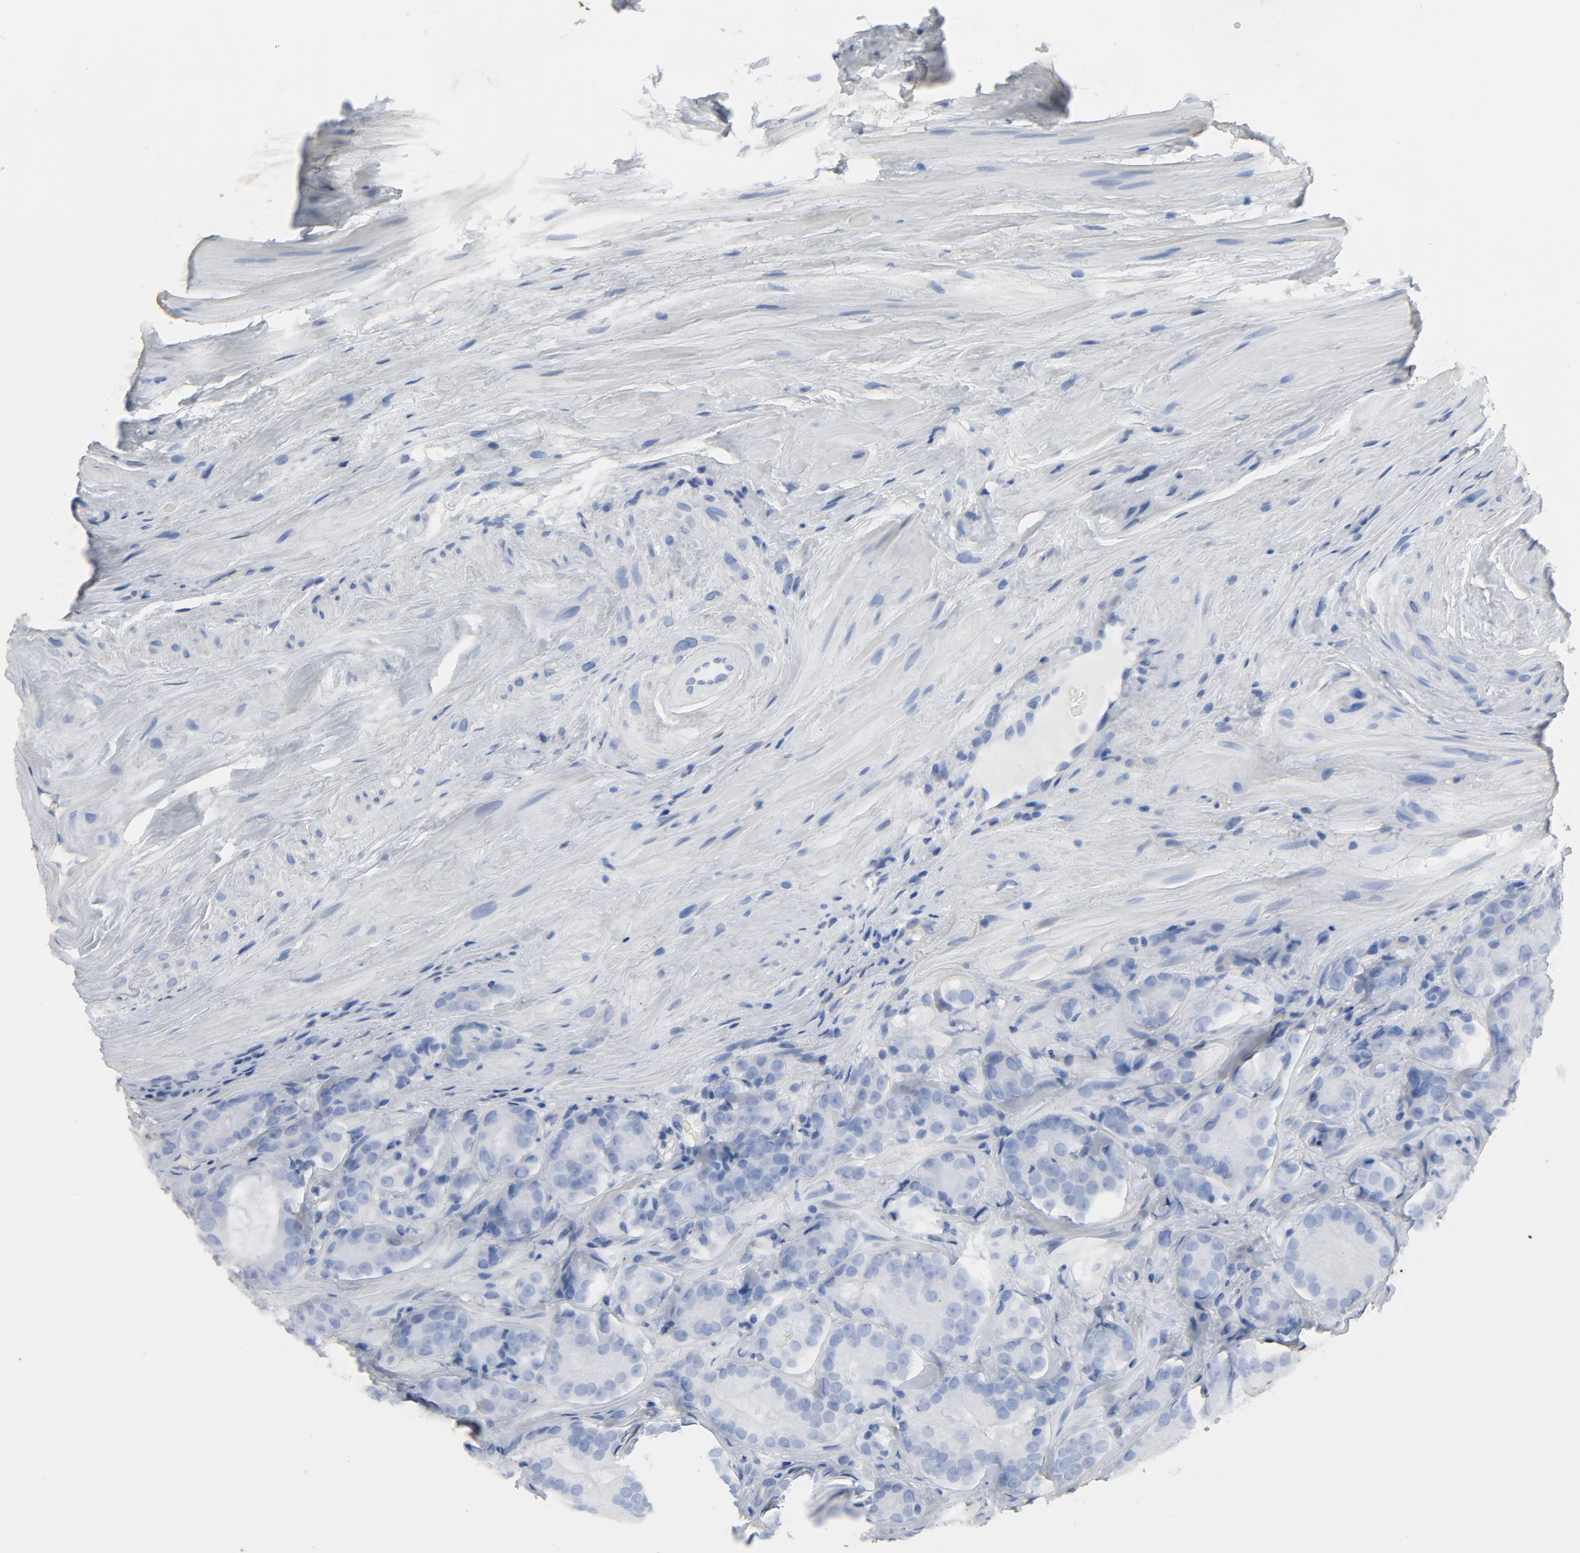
{"staining": {"intensity": "negative", "quantity": "none", "location": "none"}, "tissue": "prostate cancer", "cell_type": "Tumor cells", "image_type": "cancer", "snomed": [{"axis": "morphology", "description": "Adenocarcinoma, High grade"}, {"axis": "topography", "description": "Prostate"}], "caption": "The immunohistochemistry image has no significant positivity in tumor cells of high-grade adenocarcinoma (prostate) tissue.", "gene": "C14orf119", "patient": {"sex": "male", "age": 70}}